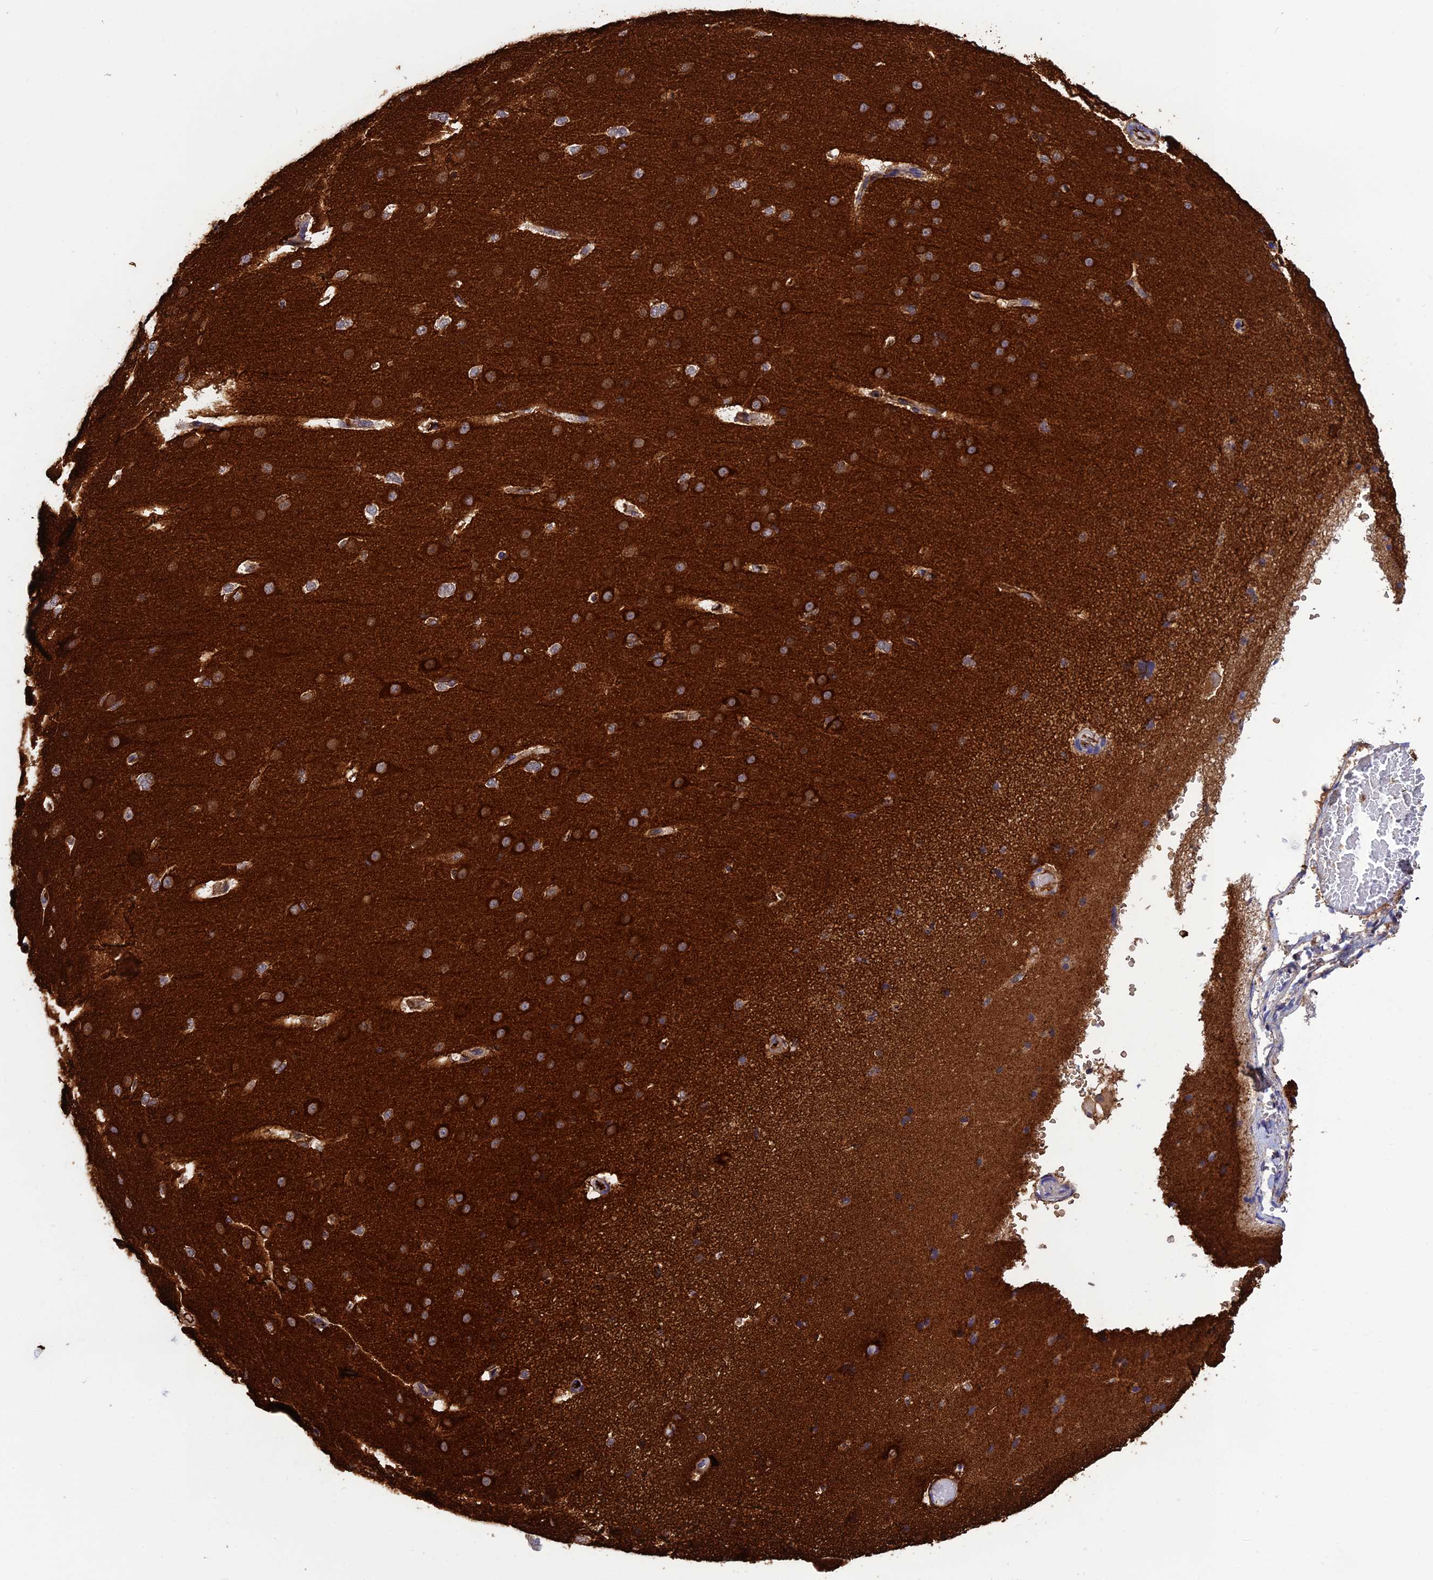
{"staining": {"intensity": "weak", "quantity": "<25%", "location": "cytoplasmic/membranous"}, "tissue": "cerebral cortex", "cell_type": "Endothelial cells", "image_type": "normal", "snomed": [{"axis": "morphology", "description": "Normal tissue, NOS"}, {"axis": "morphology", "description": "Developmental malformation"}, {"axis": "topography", "description": "Cerebral cortex"}], "caption": "Immunohistochemistry of normal cerebral cortex demonstrates no staining in endothelial cells. (DAB (3,3'-diaminobenzidine) immunohistochemistry with hematoxylin counter stain).", "gene": "PZP", "patient": {"sex": "female", "age": 30}}